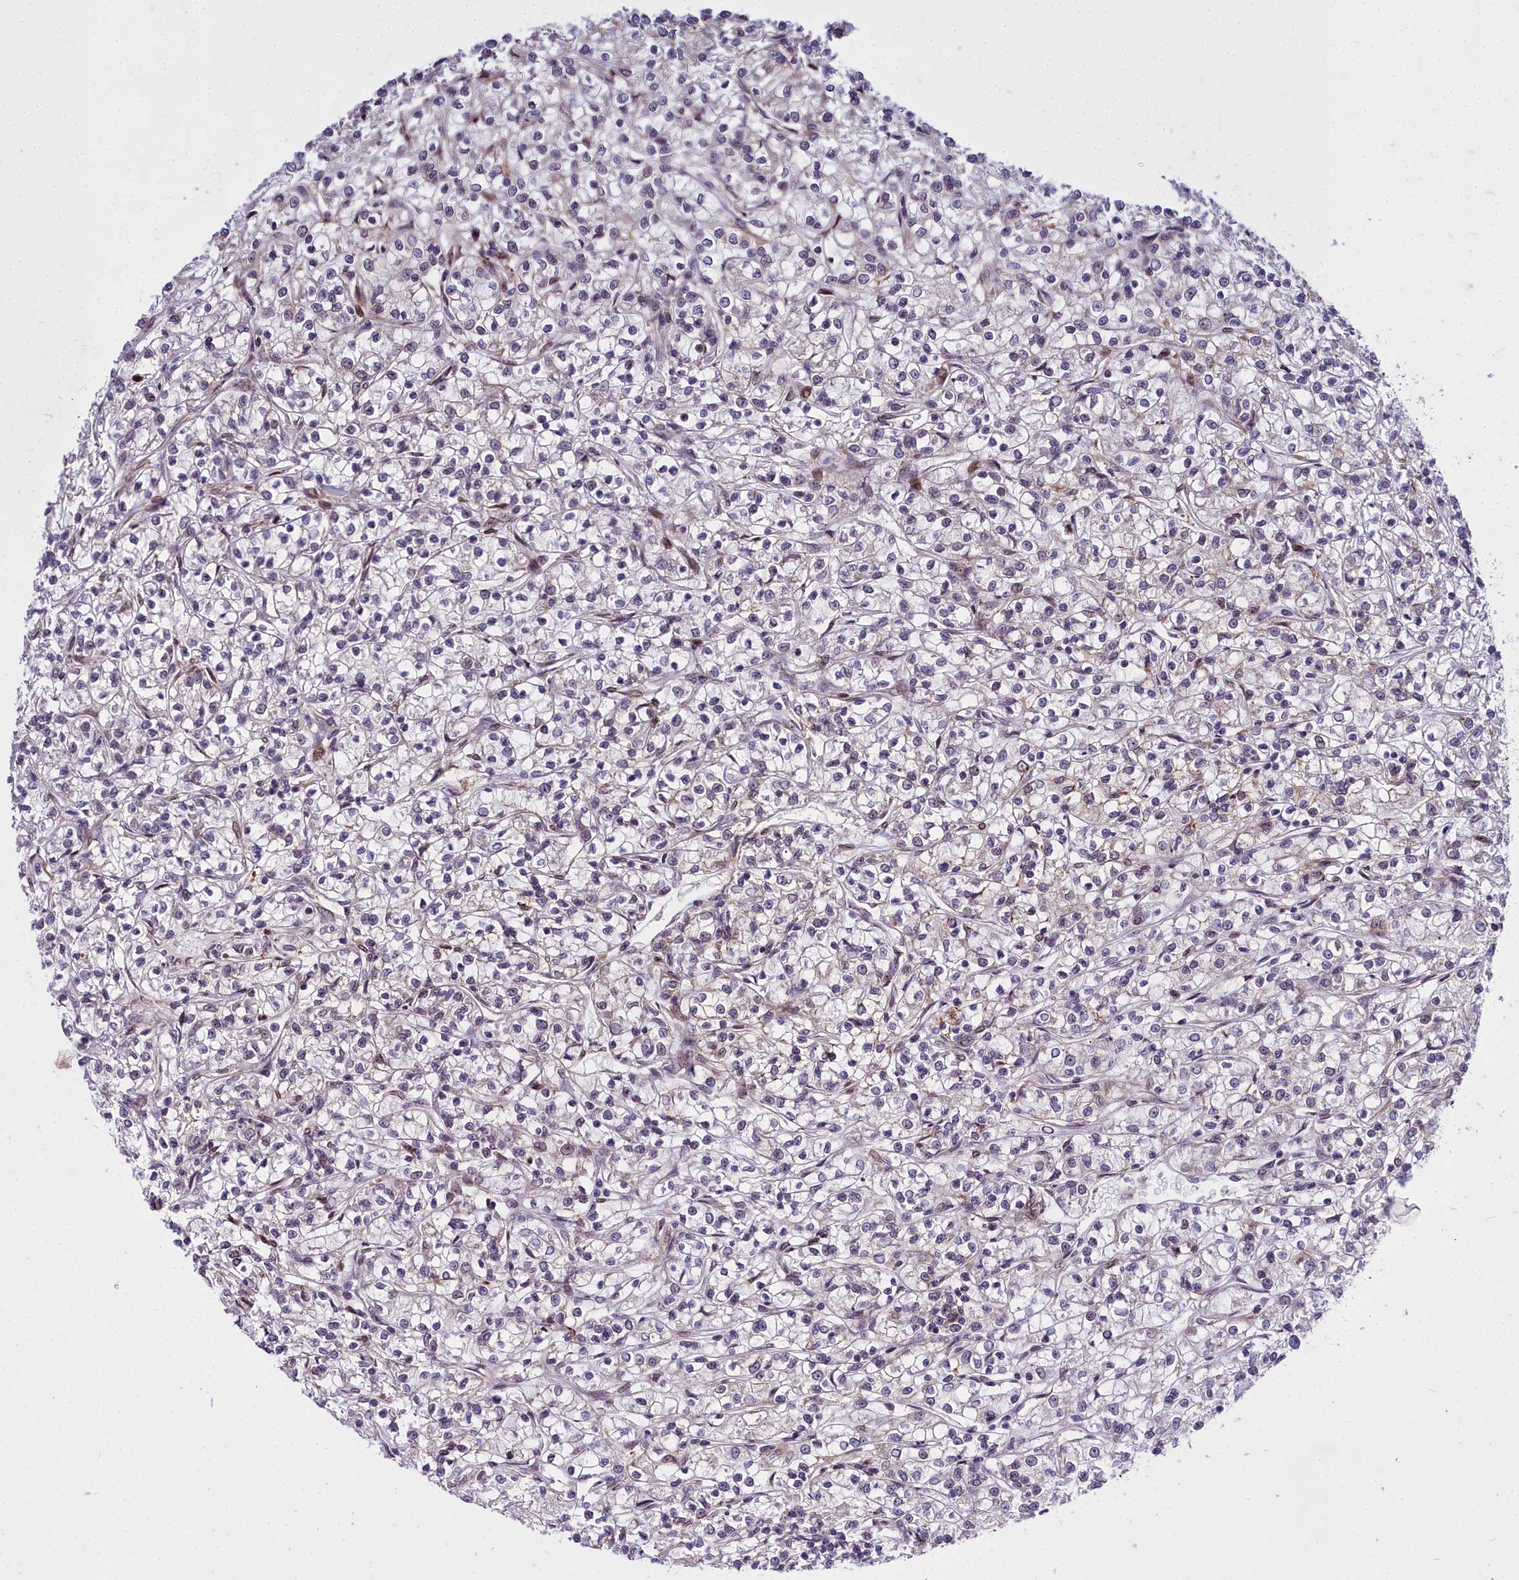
{"staining": {"intensity": "moderate", "quantity": "<25%", "location": "nuclear"}, "tissue": "renal cancer", "cell_type": "Tumor cells", "image_type": "cancer", "snomed": [{"axis": "morphology", "description": "Adenocarcinoma, NOS"}, {"axis": "topography", "description": "Kidney"}], "caption": "Adenocarcinoma (renal) stained with a protein marker exhibits moderate staining in tumor cells.", "gene": "ABCB8", "patient": {"sex": "female", "age": 59}}